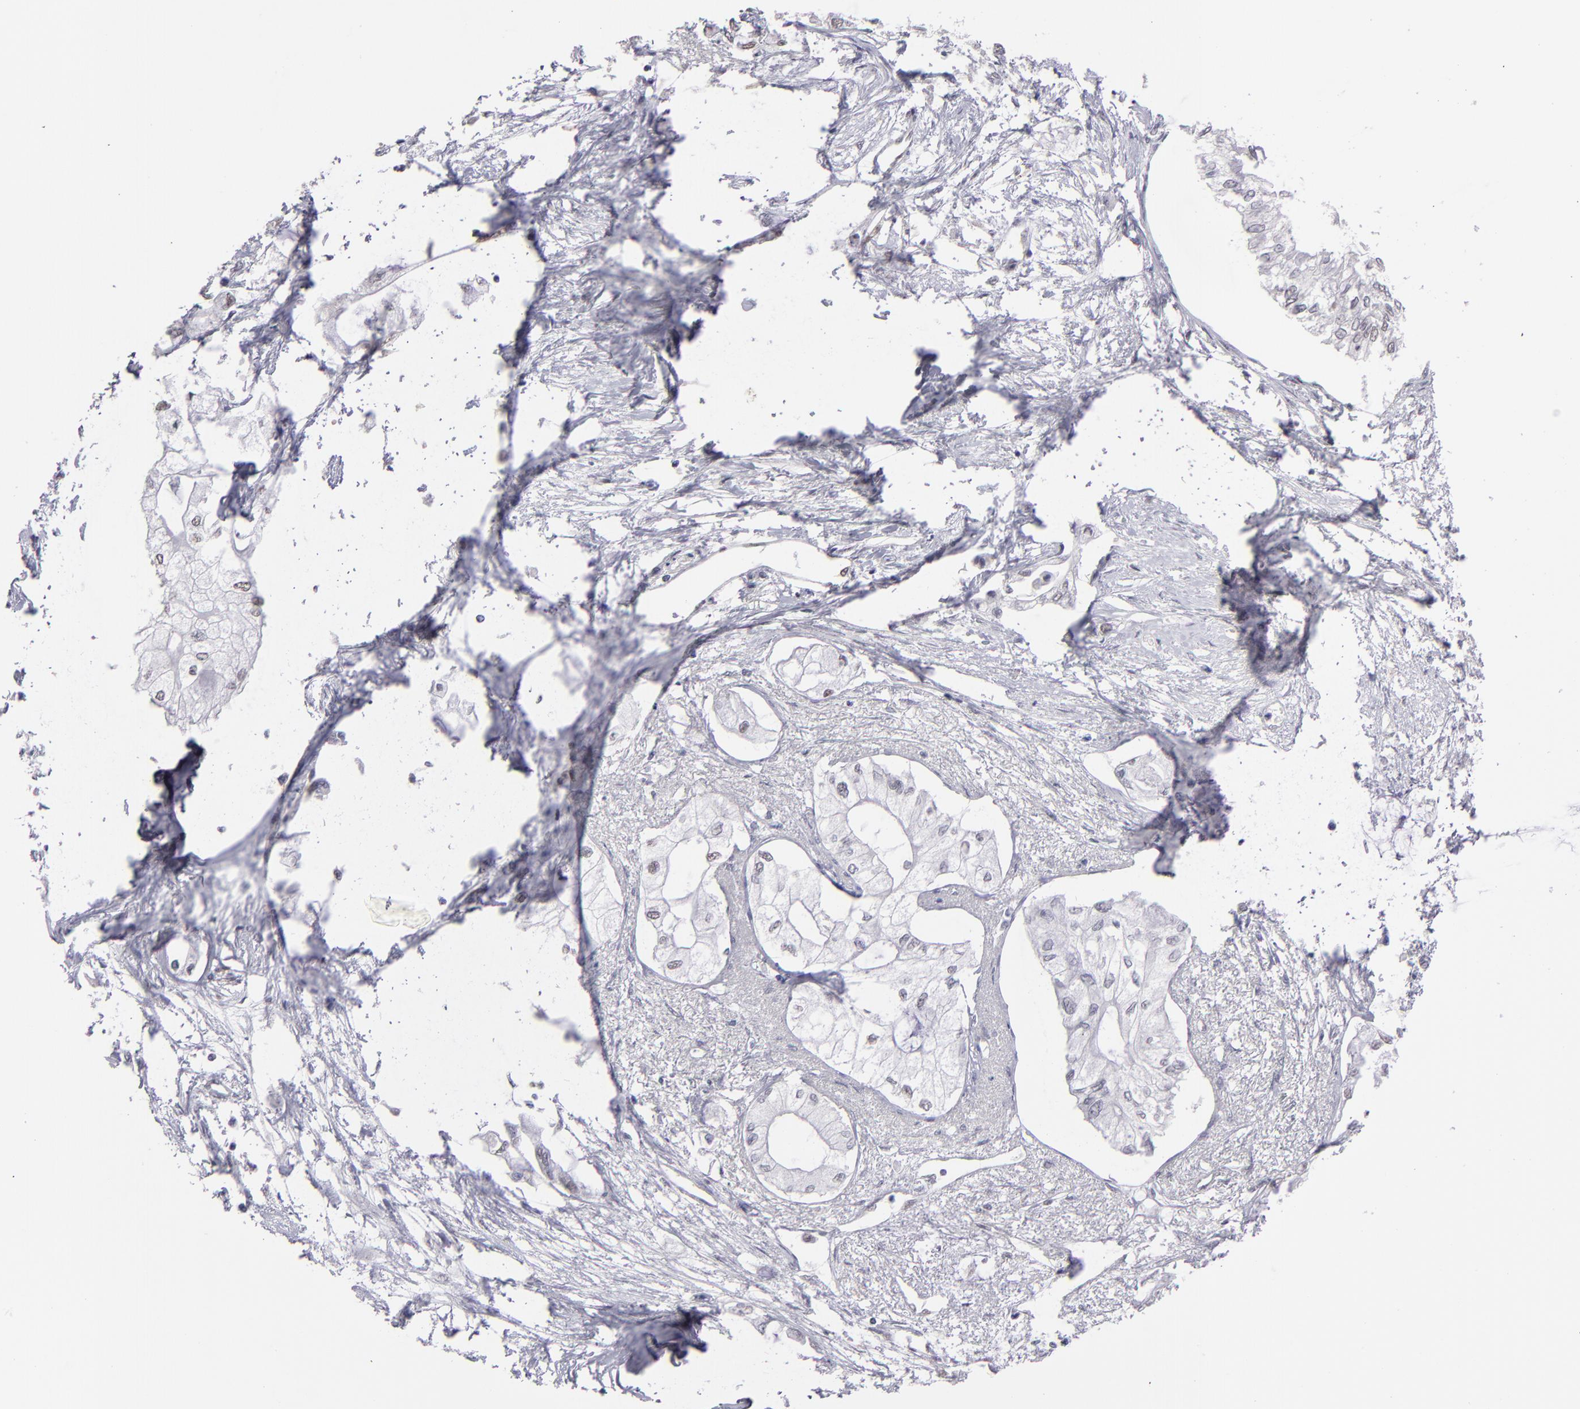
{"staining": {"intensity": "weak", "quantity": ">75%", "location": "nuclear"}, "tissue": "pancreatic cancer", "cell_type": "Tumor cells", "image_type": "cancer", "snomed": [{"axis": "morphology", "description": "Adenocarcinoma, NOS"}, {"axis": "topography", "description": "Pancreas"}], "caption": "Human pancreatic adenocarcinoma stained for a protein (brown) shows weak nuclear positive expression in about >75% of tumor cells.", "gene": "OTUB2", "patient": {"sex": "male", "age": 79}}